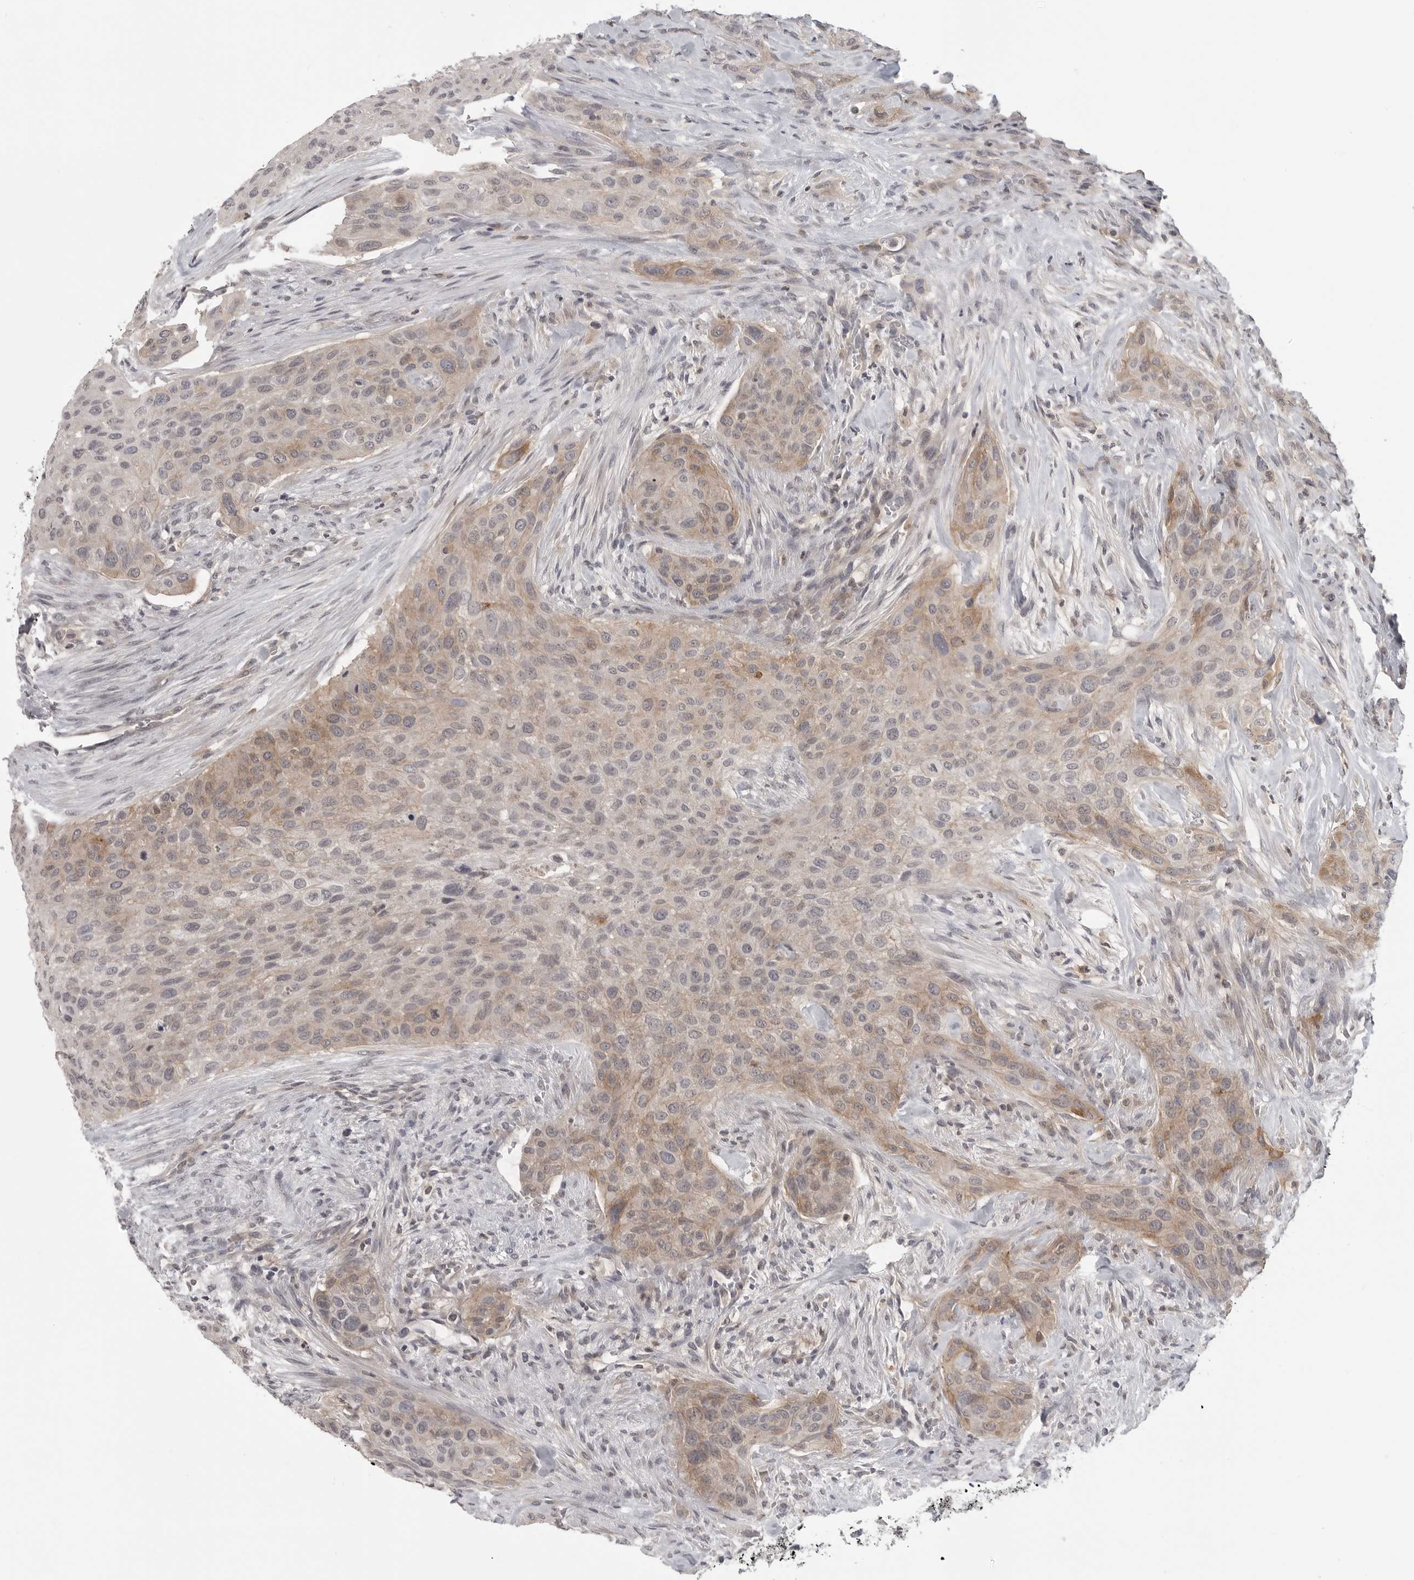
{"staining": {"intensity": "moderate", "quantity": ">75%", "location": "cytoplasmic/membranous"}, "tissue": "urothelial cancer", "cell_type": "Tumor cells", "image_type": "cancer", "snomed": [{"axis": "morphology", "description": "Urothelial carcinoma, High grade"}, {"axis": "topography", "description": "Urinary bladder"}], "caption": "There is medium levels of moderate cytoplasmic/membranous expression in tumor cells of high-grade urothelial carcinoma, as demonstrated by immunohistochemical staining (brown color).", "gene": "IFNGR1", "patient": {"sex": "male", "age": 35}}